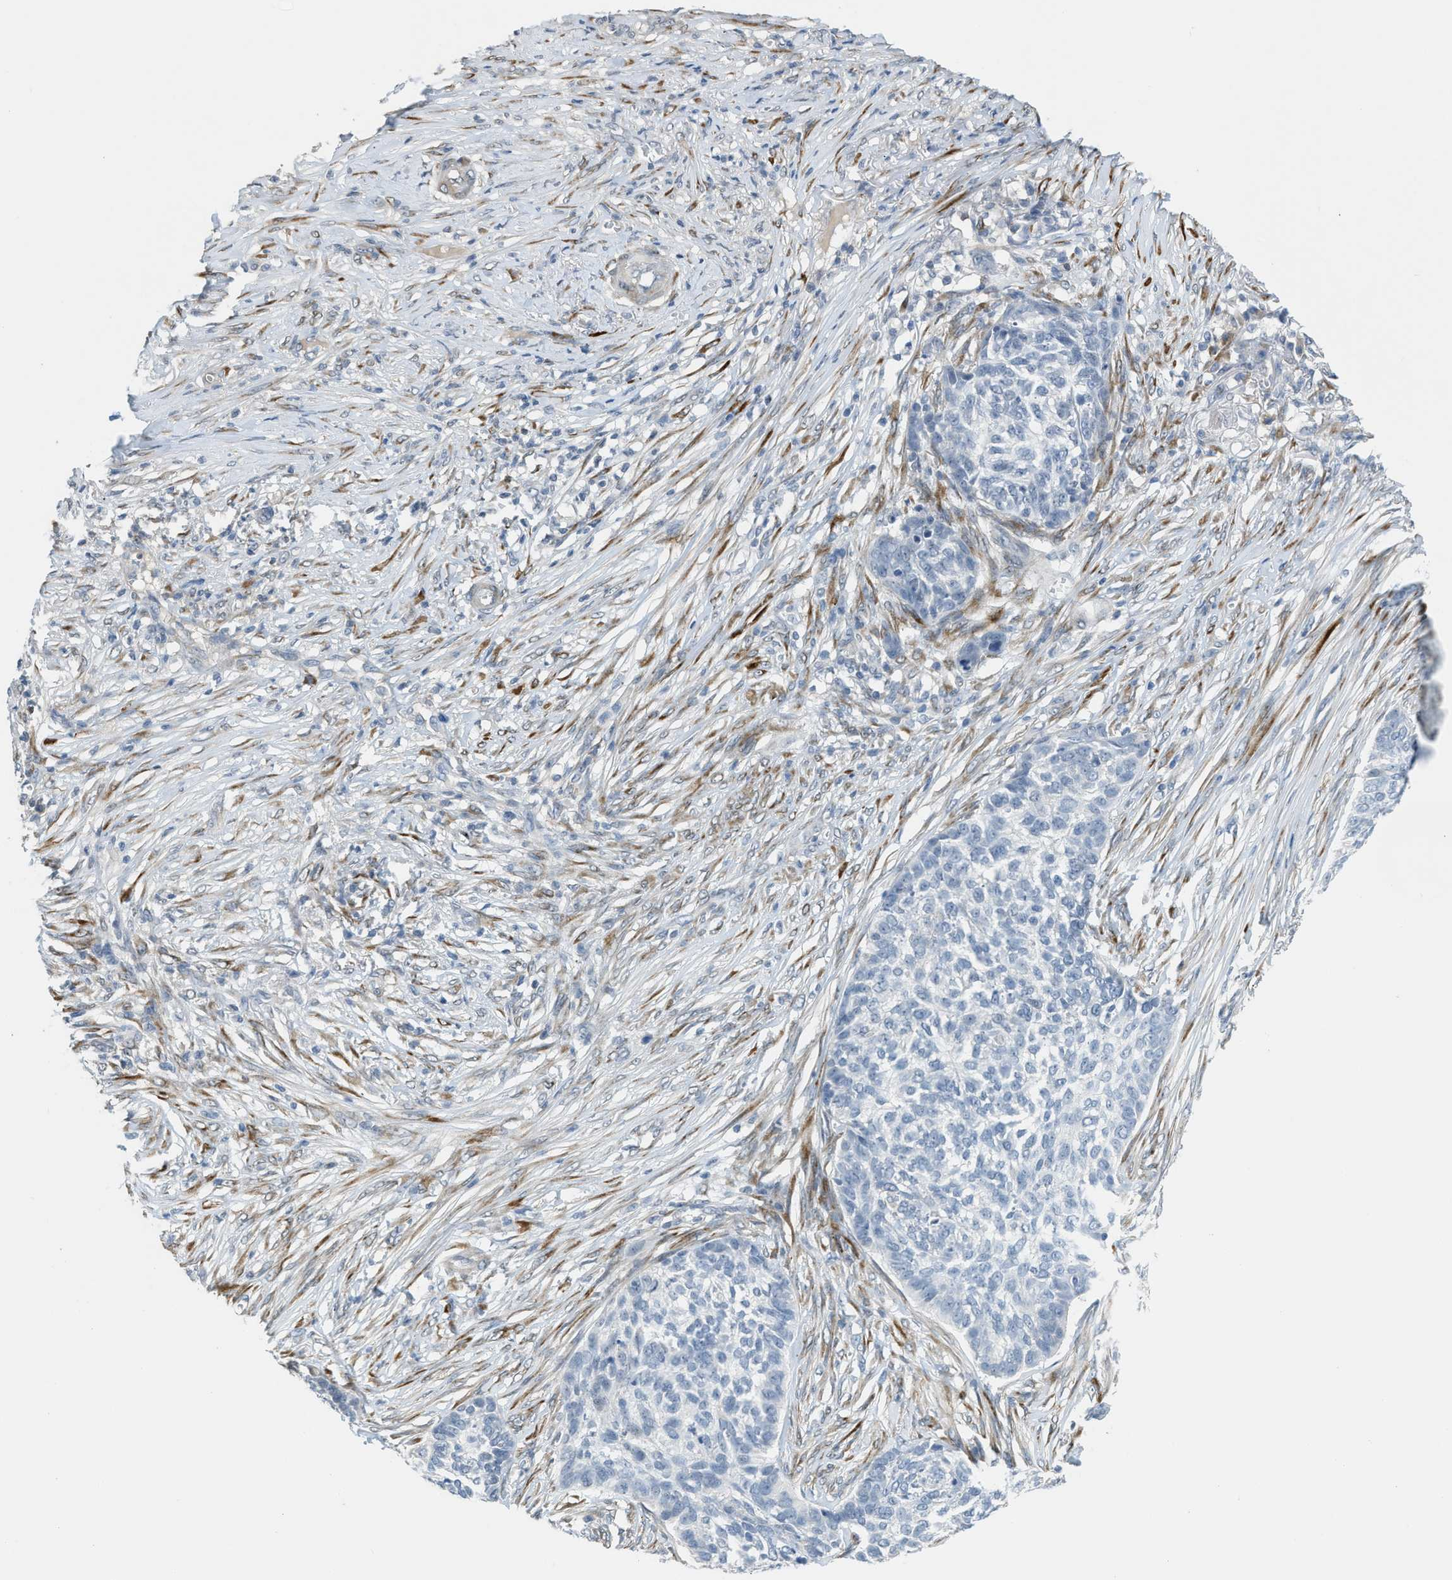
{"staining": {"intensity": "negative", "quantity": "none", "location": "none"}, "tissue": "skin cancer", "cell_type": "Tumor cells", "image_type": "cancer", "snomed": [{"axis": "morphology", "description": "Basal cell carcinoma"}, {"axis": "topography", "description": "Skin"}], "caption": "This is an immunohistochemistry histopathology image of skin cancer. There is no expression in tumor cells.", "gene": "TMEM154", "patient": {"sex": "male", "age": 85}}